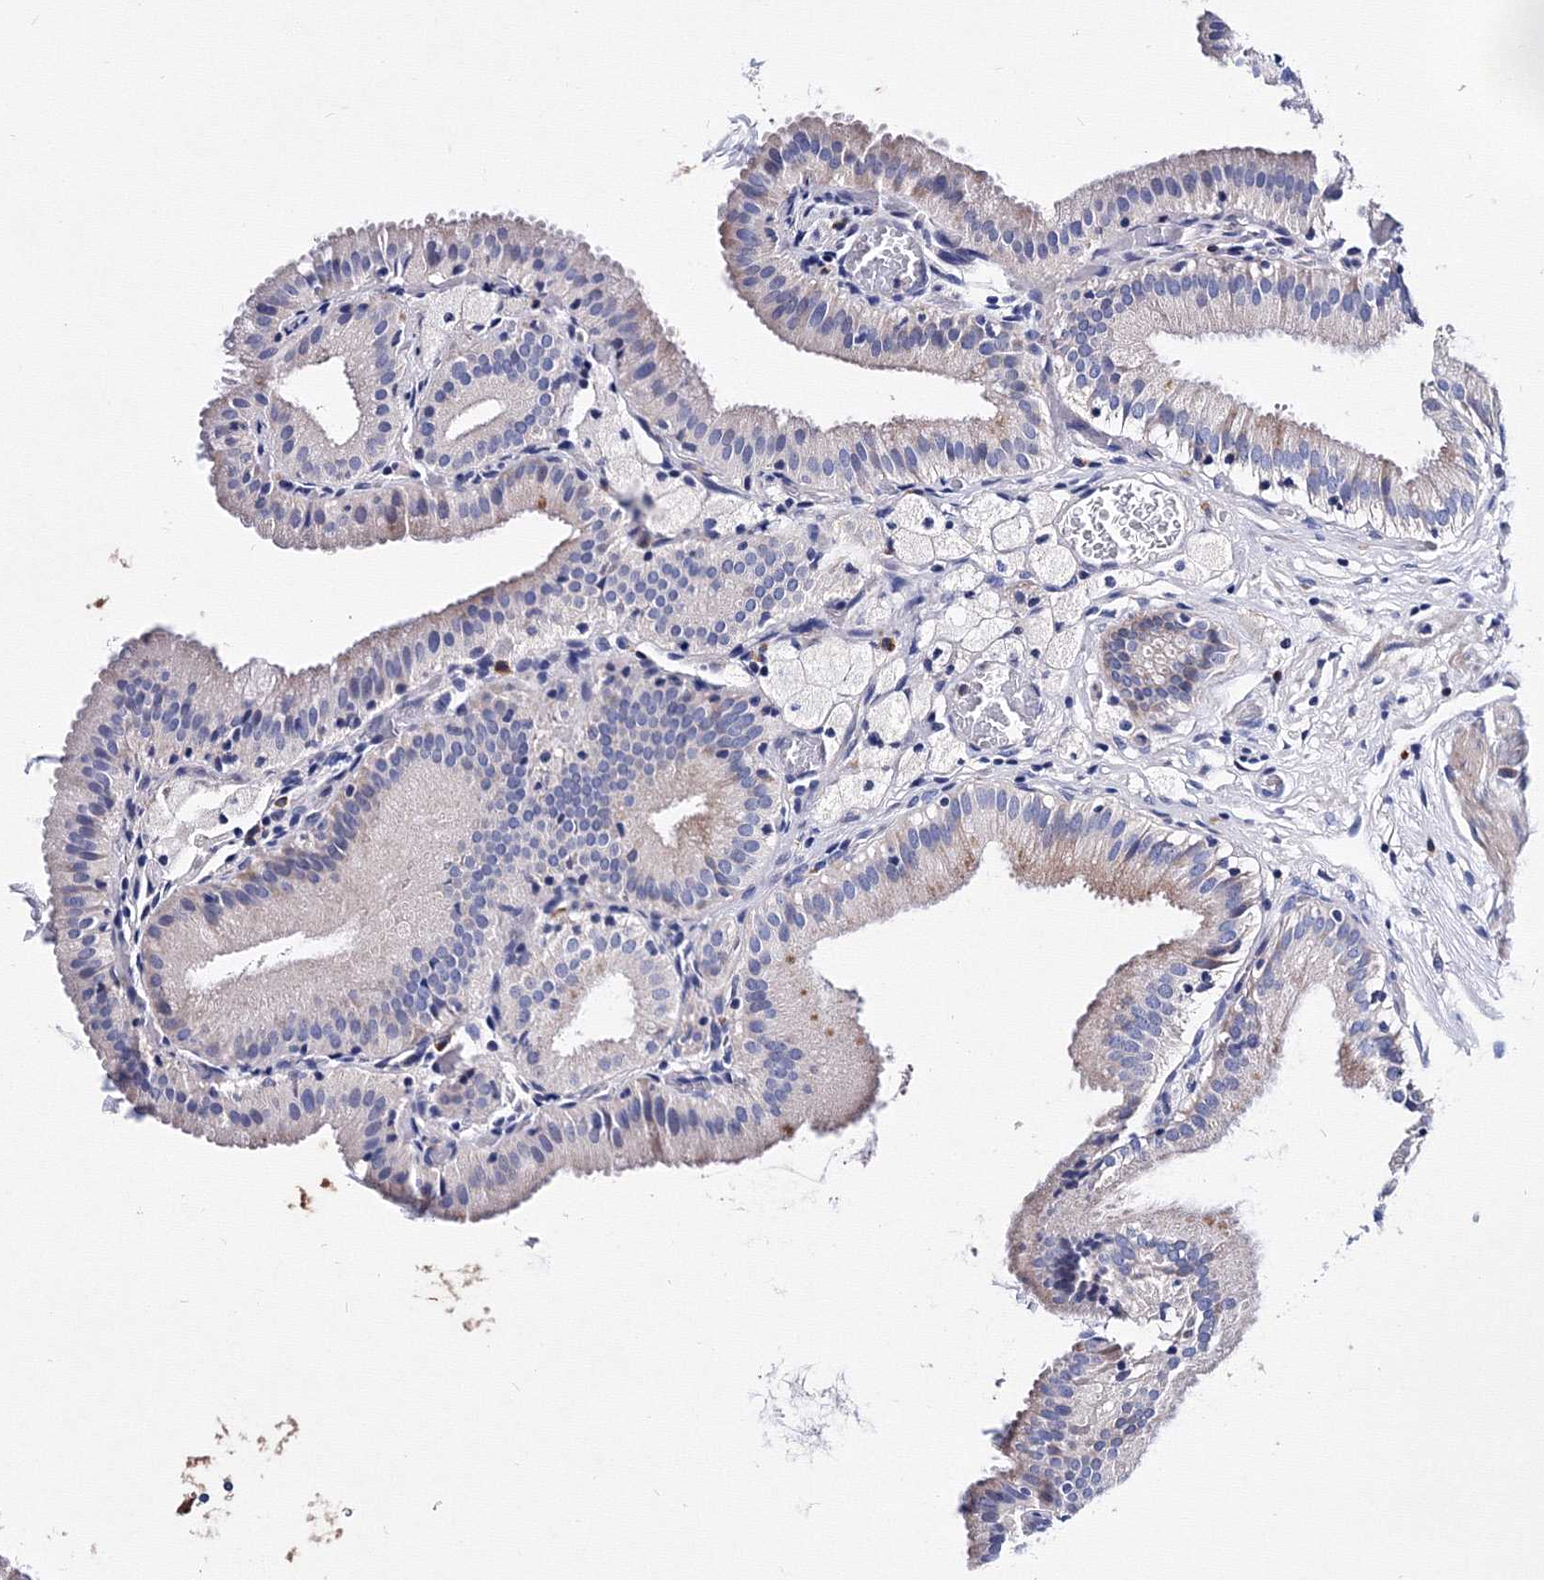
{"staining": {"intensity": "weak", "quantity": "<25%", "location": "cytoplasmic/membranous"}, "tissue": "gallbladder", "cell_type": "Glandular cells", "image_type": "normal", "snomed": [{"axis": "morphology", "description": "Normal tissue, NOS"}, {"axis": "topography", "description": "Gallbladder"}], "caption": "DAB (3,3'-diaminobenzidine) immunohistochemical staining of normal human gallbladder exhibits no significant staining in glandular cells. Nuclei are stained in blue.", "gene": "TRPM2", "patient": {"sex": "male", "age": 54}}